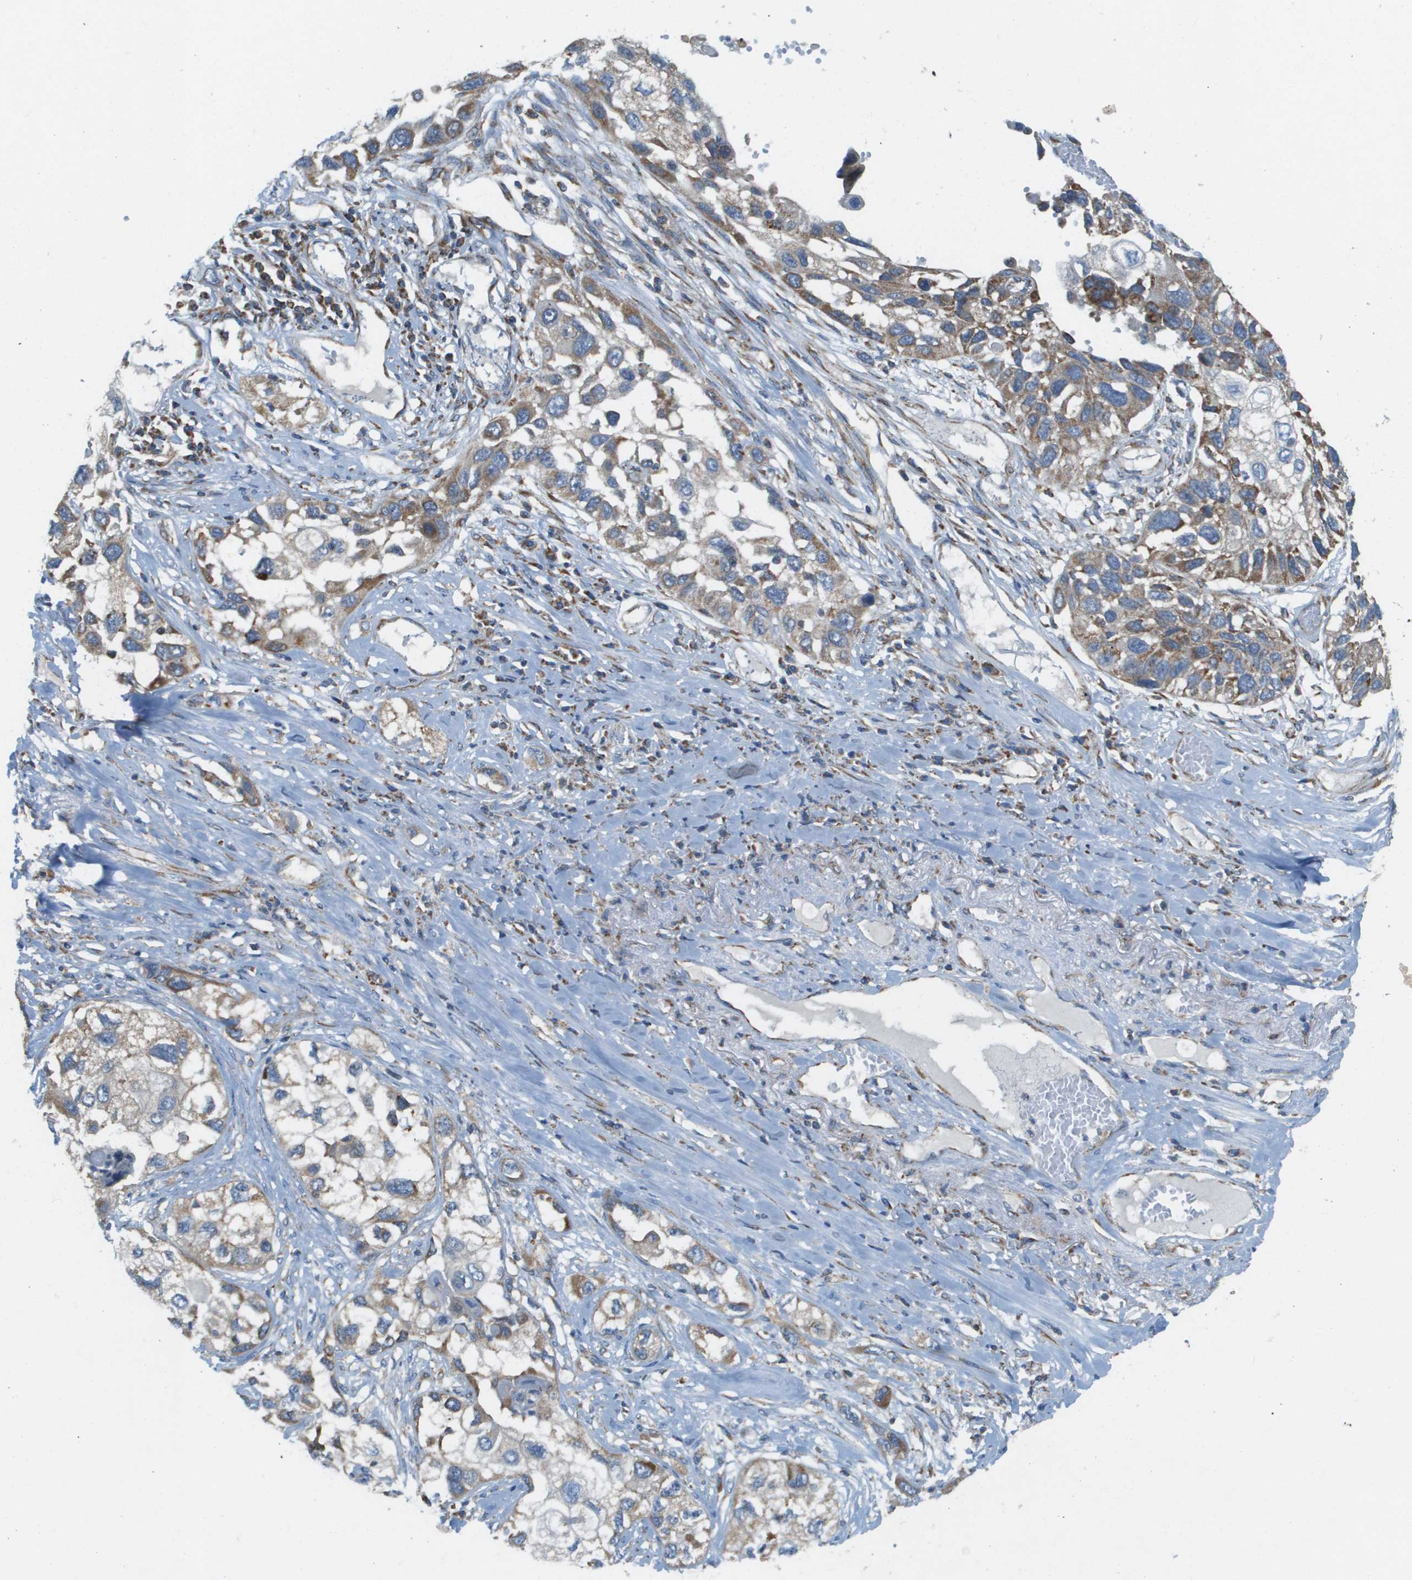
{"staining": {"intensity": "moderate", "quantity": ">75%", "location": "cytoplasmic/membranous"}, "tissue": "lung cancer", "cell_type": "Tumor cells", "image_type": "cancer", "snomed": [{"axis": "morphology", "description": "Squamous cell carcinoma, NOS"}, {"axis": "topography", "description": "Lung"}], "caption": "Squamous cell carcinoma (lung) stained with DAB (3,3'-diaminobenzidine) immunohistochemistry demonstrates medium levels of moderate cytoplasmic/membranous expression in approximately >75% of tumor cells.", "gene": "TAOK3", "patient": {"sex": "male", "age": 71}}